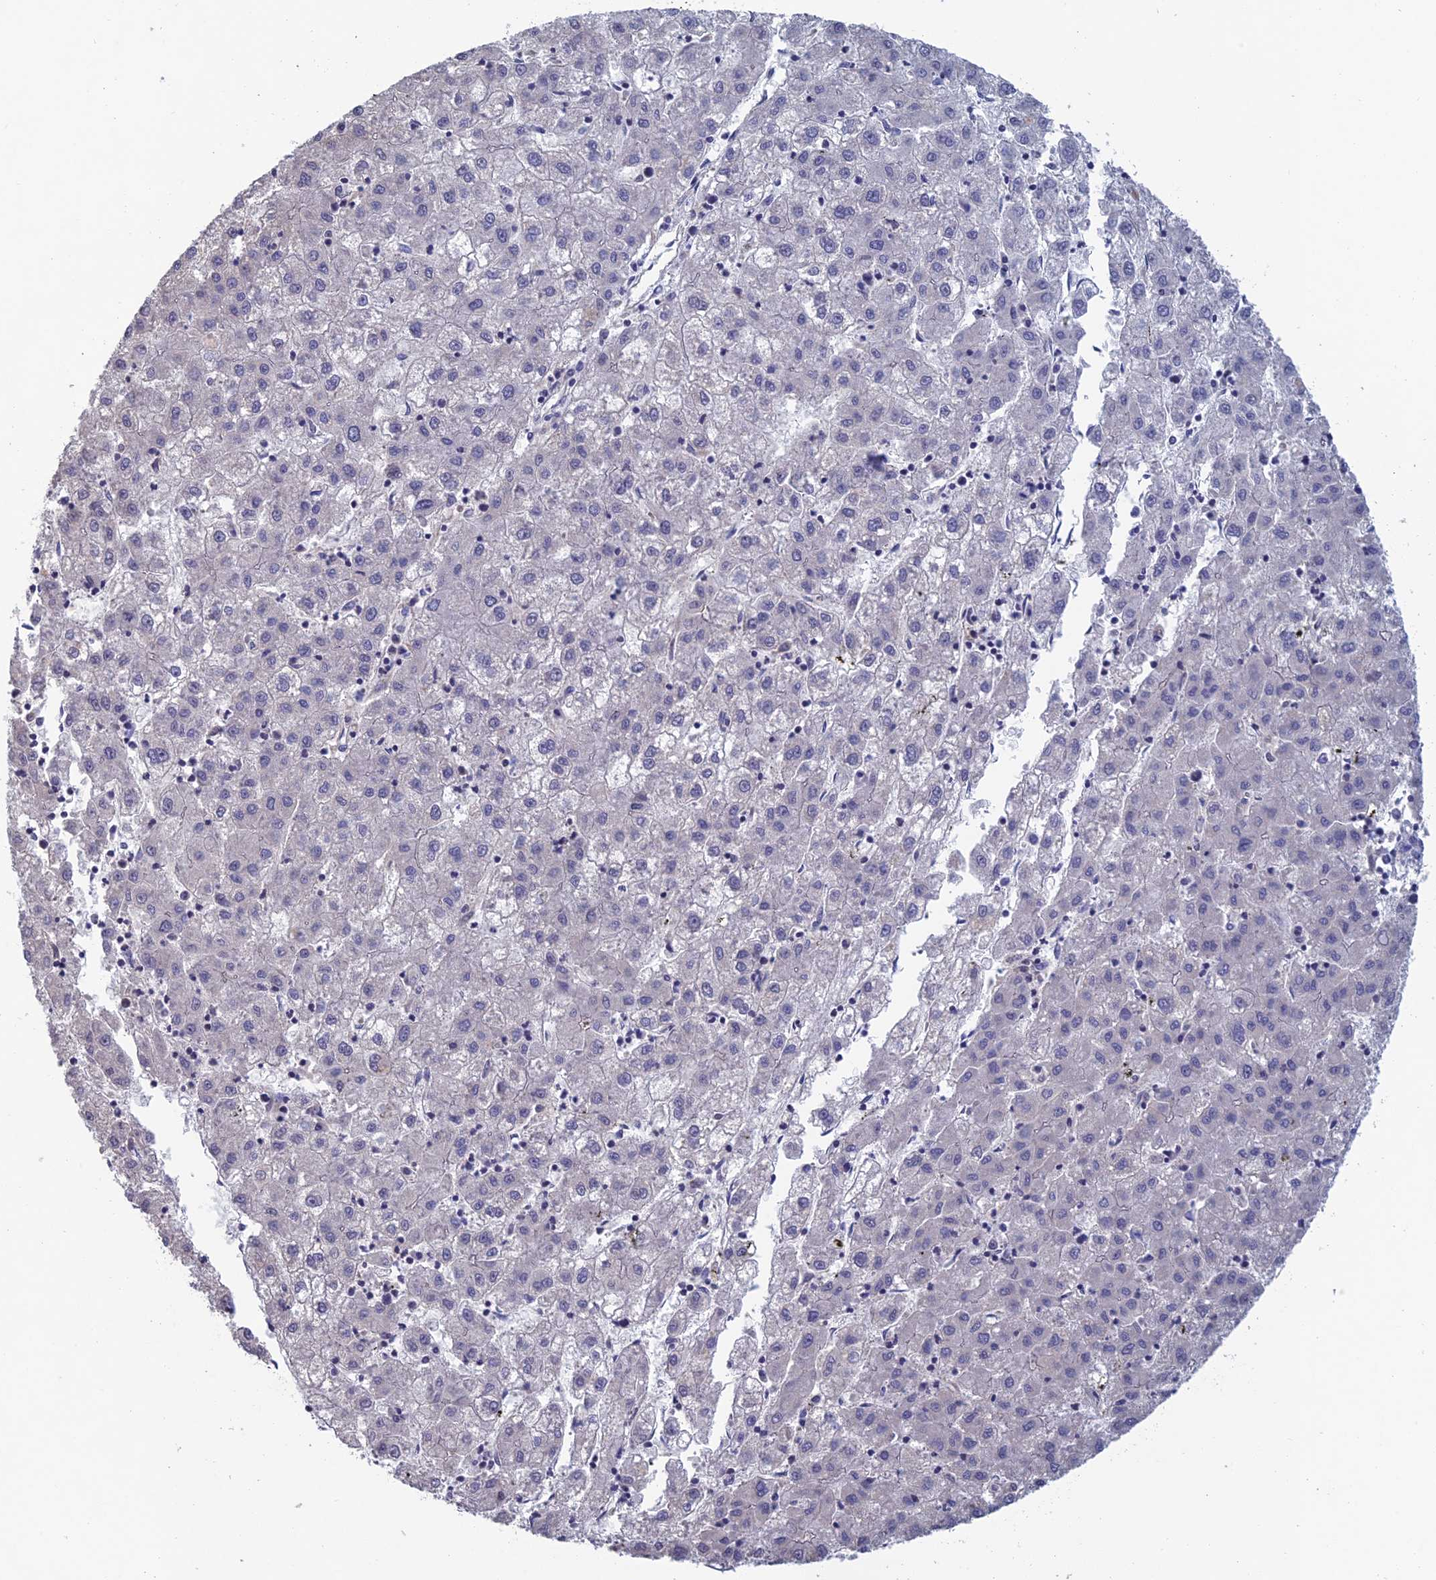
{"staining": {"intensity": "negative", "quantity": "none", "location": "none"}, "tissue": "liver cancer", "cell_type": "Tumor cells", "image_type": "cancer", "snomed": [{"axis": "morphology", "description": "Carcinoma, Hepatocellular, NOS"}, {"axis": "topography", "description": "Liver"}], "caption": "Liver hepatocellular carcinoma stained for a protein using IHC displays no staining tumor cells.", "gene": "USP37", "patient": {"sex": "male", "age": 72}}